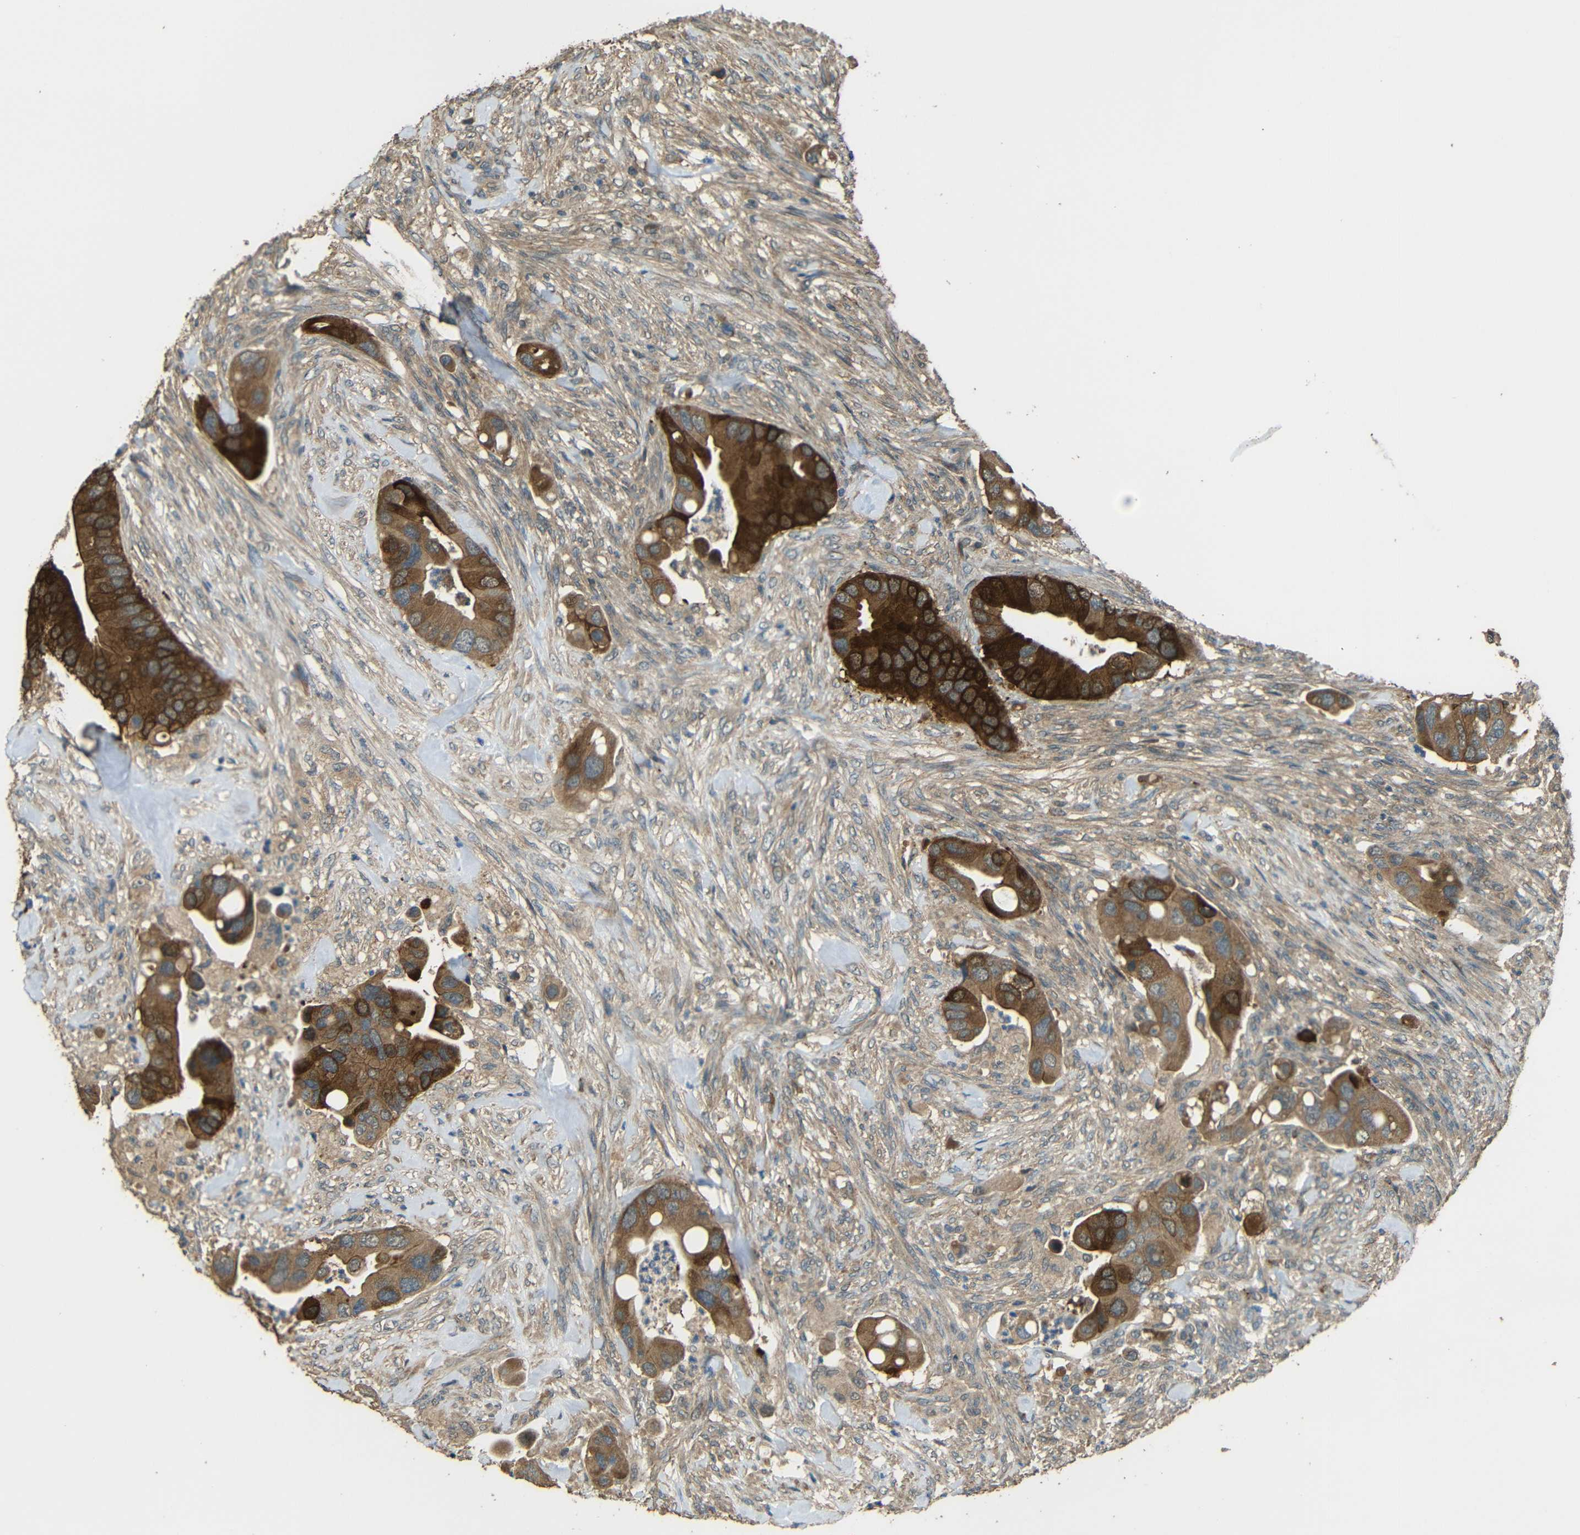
{"staining": {"intensity": "strong", "quantity": ">75%", "location": "cytoplasmic/membranous"}, "tissue": "colorectal cancer", "cell_type": "Tumor cells", "image_type": "cancer", "snomed": [{"axis": "morphology", "description": "Adenocarcinoma, NOS"}, {"axis": "topography", "description": "Rectum"}], "caption": "Immunohistochemical staining of colorectal adenocarcinoma demonstrates high levels of strong cytoplasmic/membranous protein positivity in approximately >75% of tumor cells.", "gene": "ACACA", "patient": {"sex": "female", "age": 57}}